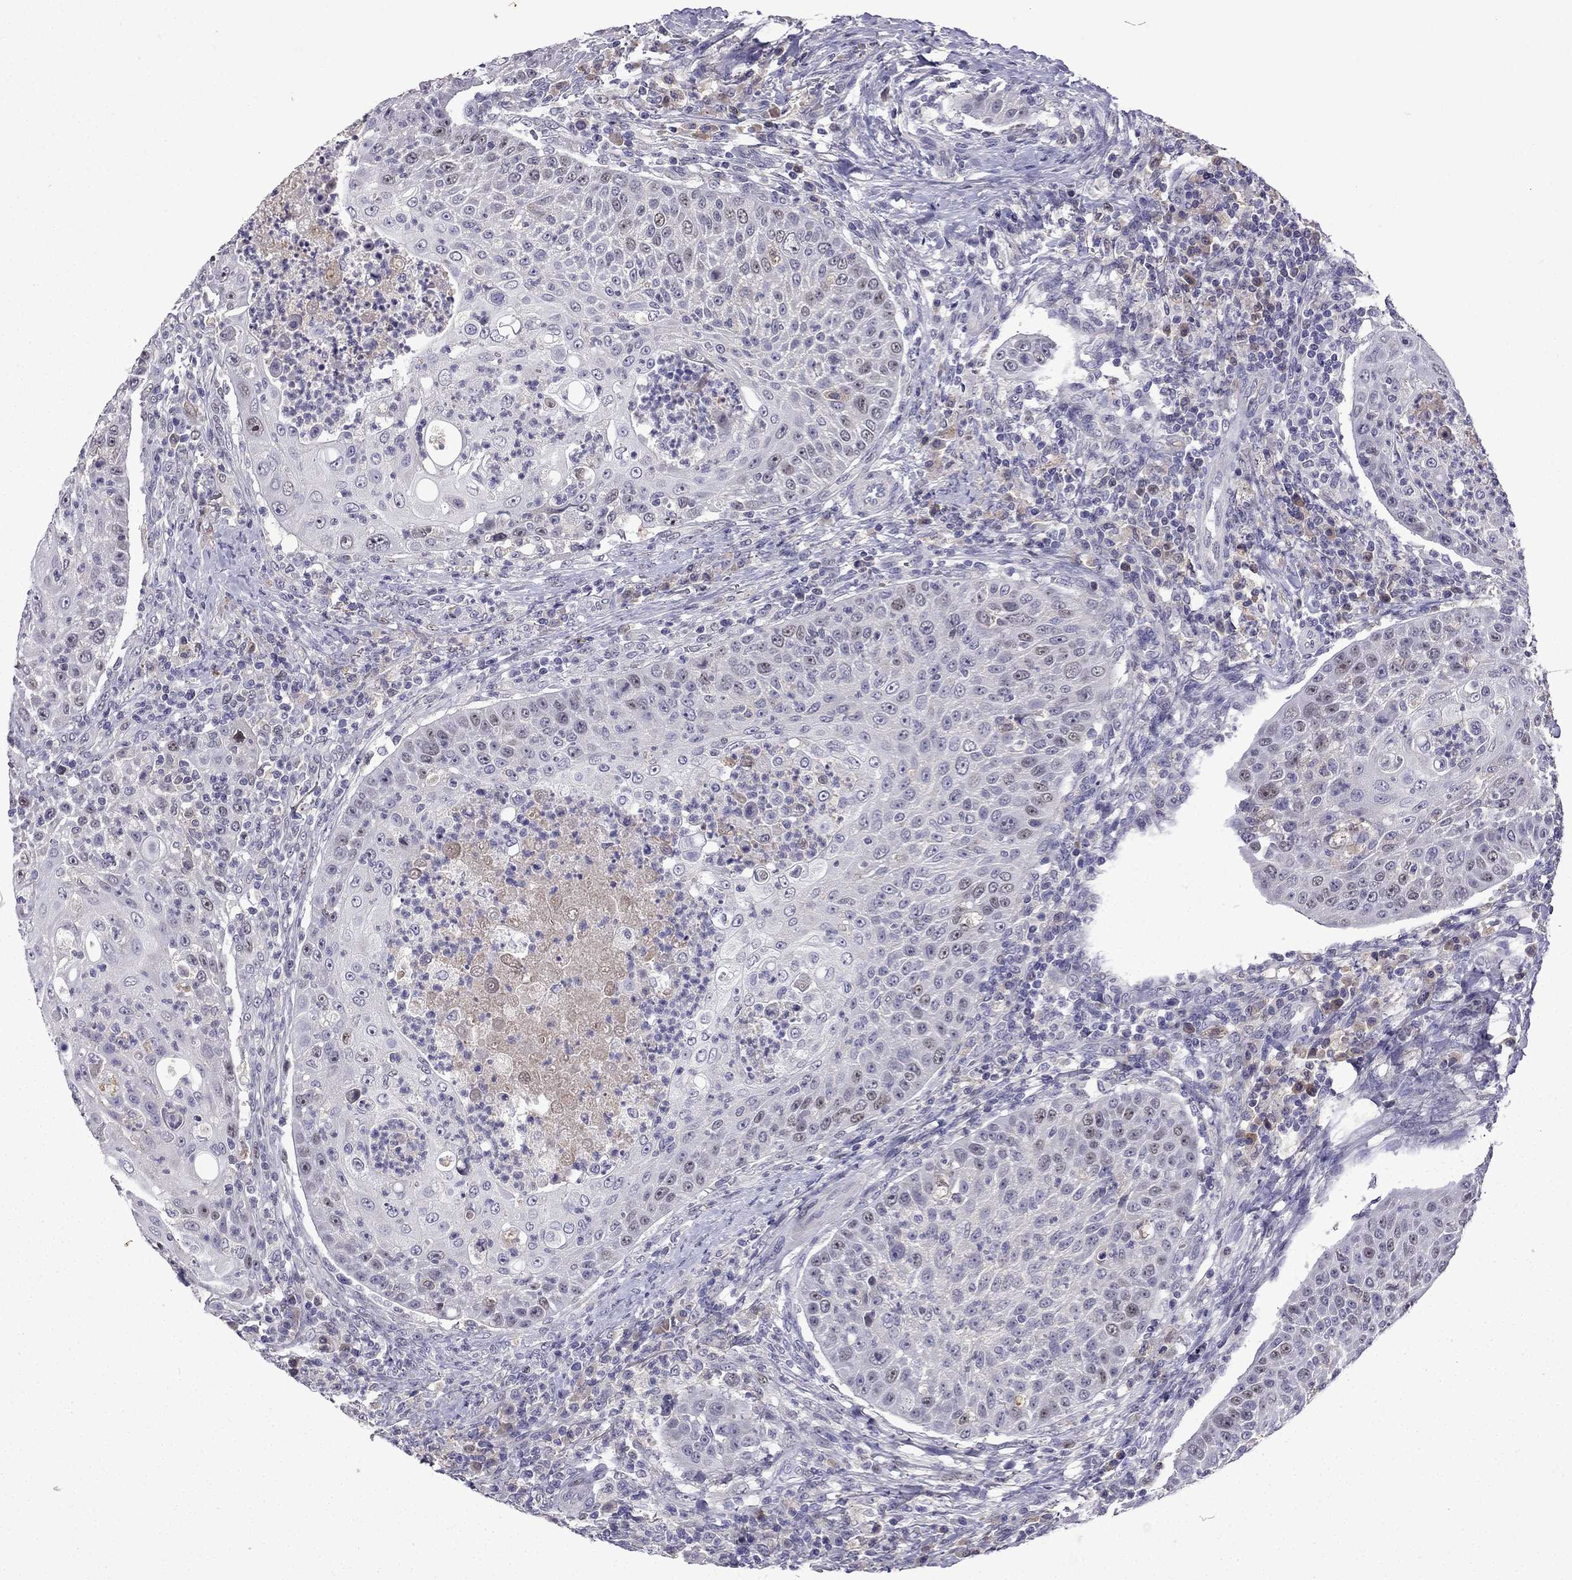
{"staining": {"intensity": "weak", "quantity": "<25%", "location": "nuclear"}, "tissue": "head and neck cancer", "cell_type": "Tumor cells", "image_type": "cancer", "snomed": [{"axis": "morphology", "description": "Squamous cell carcinoma, NOS"}, {"axis": "topography", "description": "Head-Neck"}], "caption": "This histopathology image is of head and neck cancer (squamous cell carcinoma) stained with IHC to label a protein in brown with the nuclei are counter-stained blue. There is no positivity in tumor cells.", "gene": "UHRF1", "patient": {"sex": "male", "age": 69}}